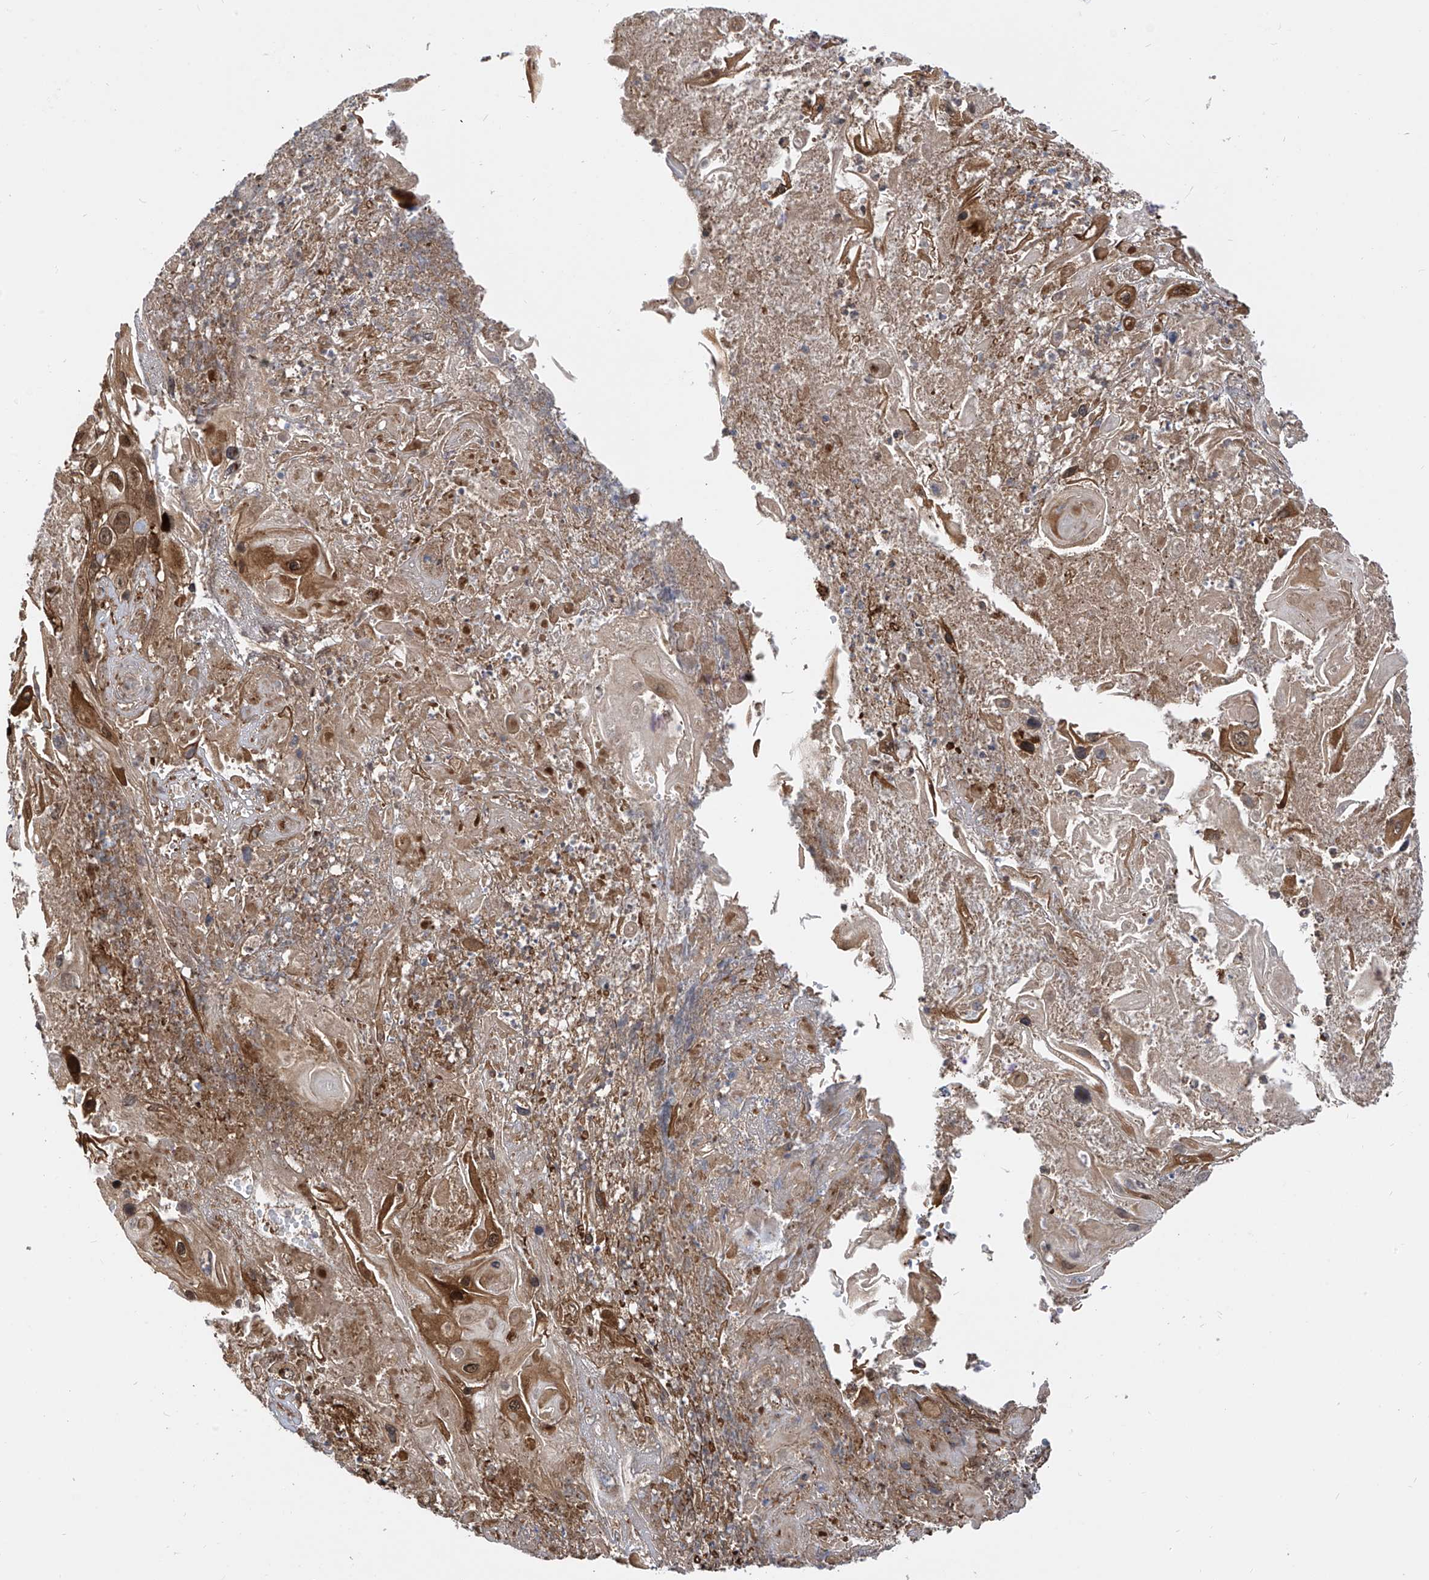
{"staining": {"intensity": "moderate", "quantity": ">75%", "location": "cytoplasmic/membranous,nuclear"}, "tissue": "skin cancer", "cell_type": "Tumor cells", "image_type": "cancer", "snomed": [{"axis": "morphology", "description": "Squamous cell carcinoma, NOS"}, {"axis": "topography", "description": "Skin"}], "caption": "Approximately >75% of tumor cells in skin cancer show moderate cytoplasmic/membranous and nuclear protein expression as visualized by brown immunohistochemical staining.", "gene": "ATAD2B", "patient": {"sex": "male", "age": 55}}